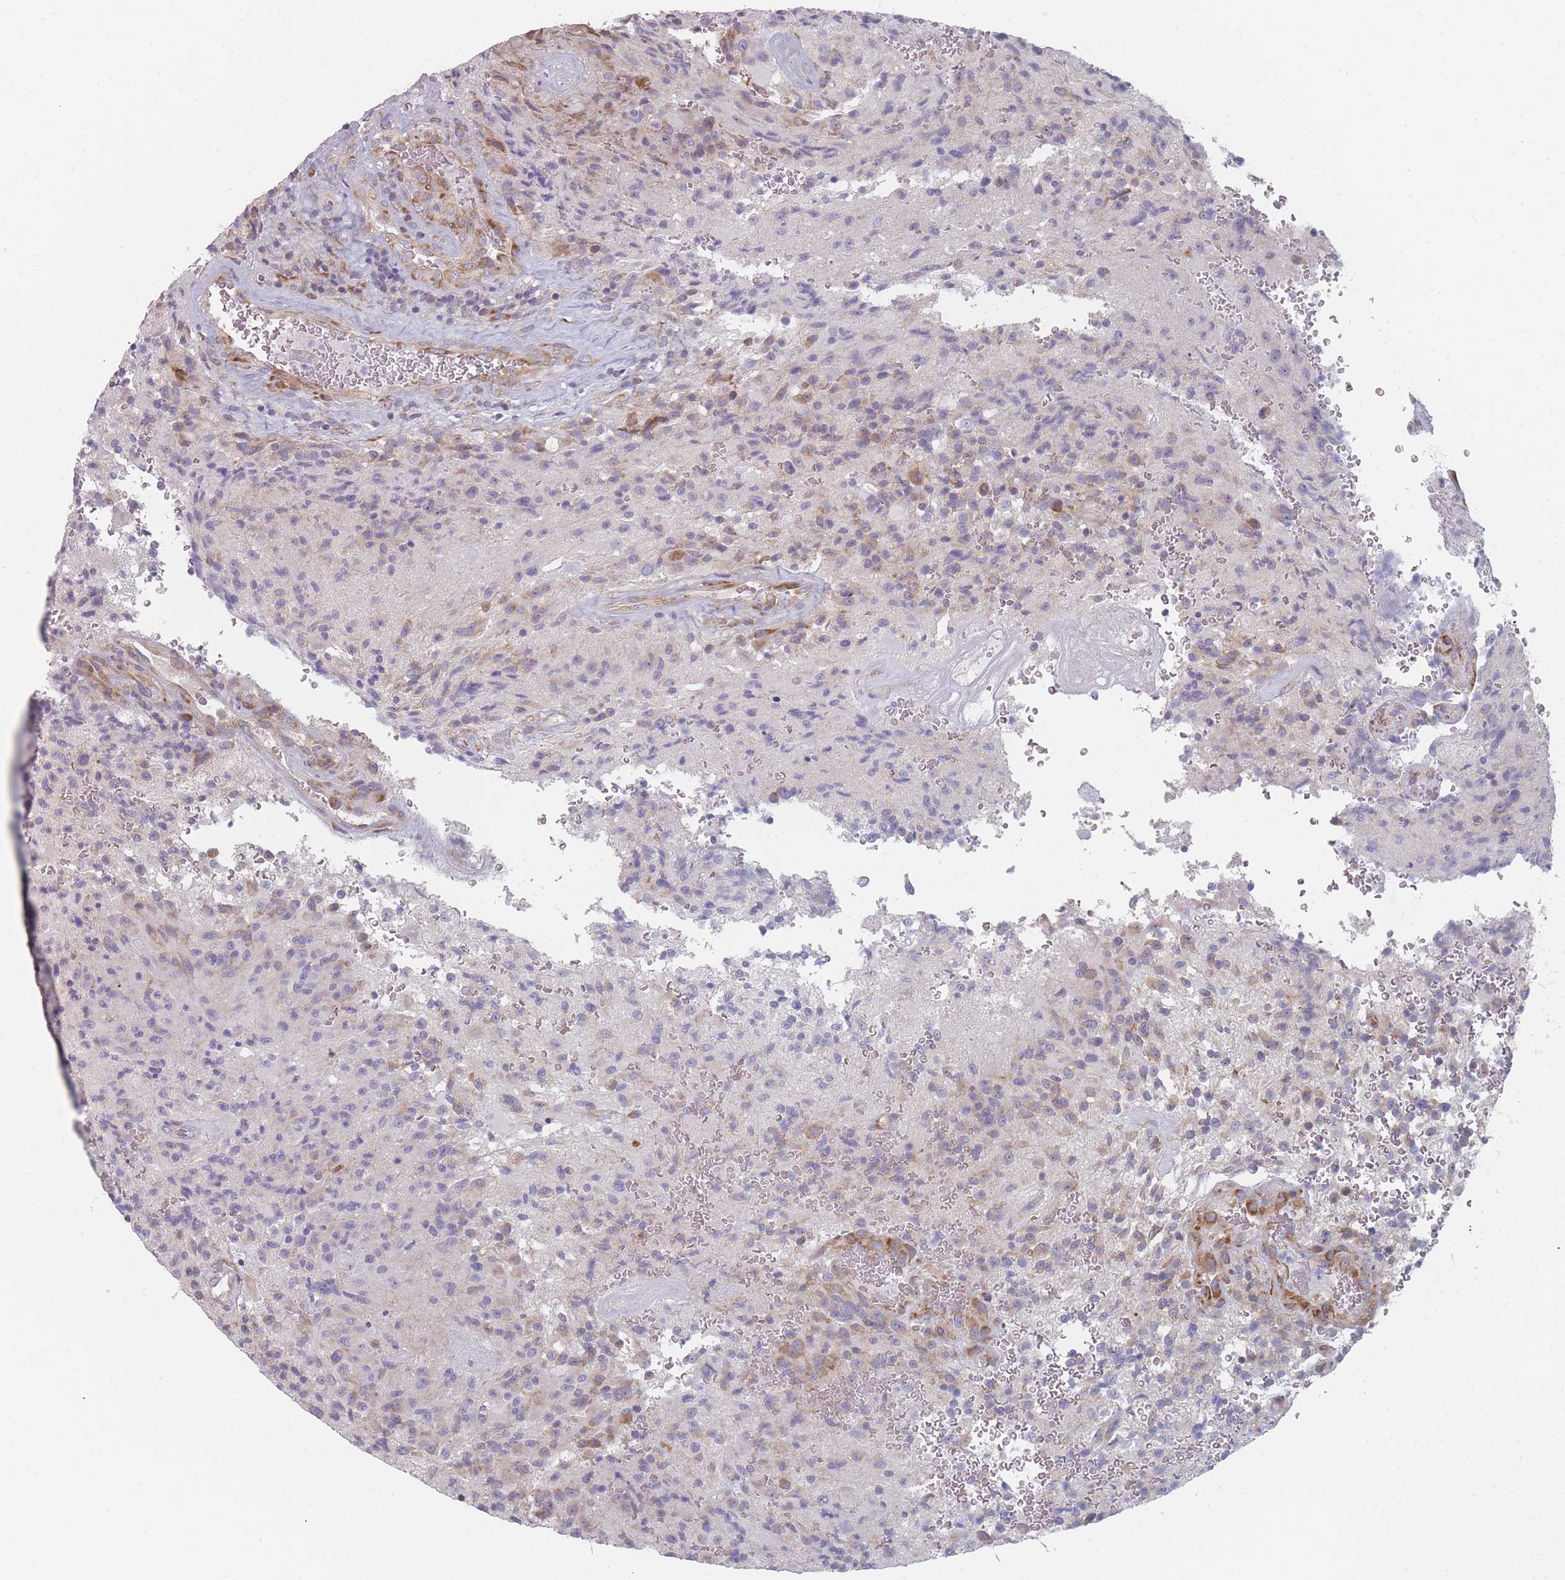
{"staining": {"intensity": "moderate", "quantity": "<25%", "location": "cytoplasmic/membranous"}, "tissue": "glioma", "cell_type": "Tumor cells", "image_type": "cancer", "snomed": [{"axis": "morphology", "description": "Normal tissue, NOS"}, {"axis": "morphology", "description": "Glioma, malignant, High grade"}, {"axis": "topography", "description": "Cerebral cortex"}], "caption": "Immunohistochemistry image of neoplastic tissue: human malignant high-grade glioma stained using immunohistochemistry (IHC) exhibits low levels of moderate protein expression localized specifically in the cytoplasmic/membranous of tumor cells, appearing as a cytoplasmic/membranous brown color.", "gene": "CACNG5", "patient": {"sex": "male", "age": 56}}